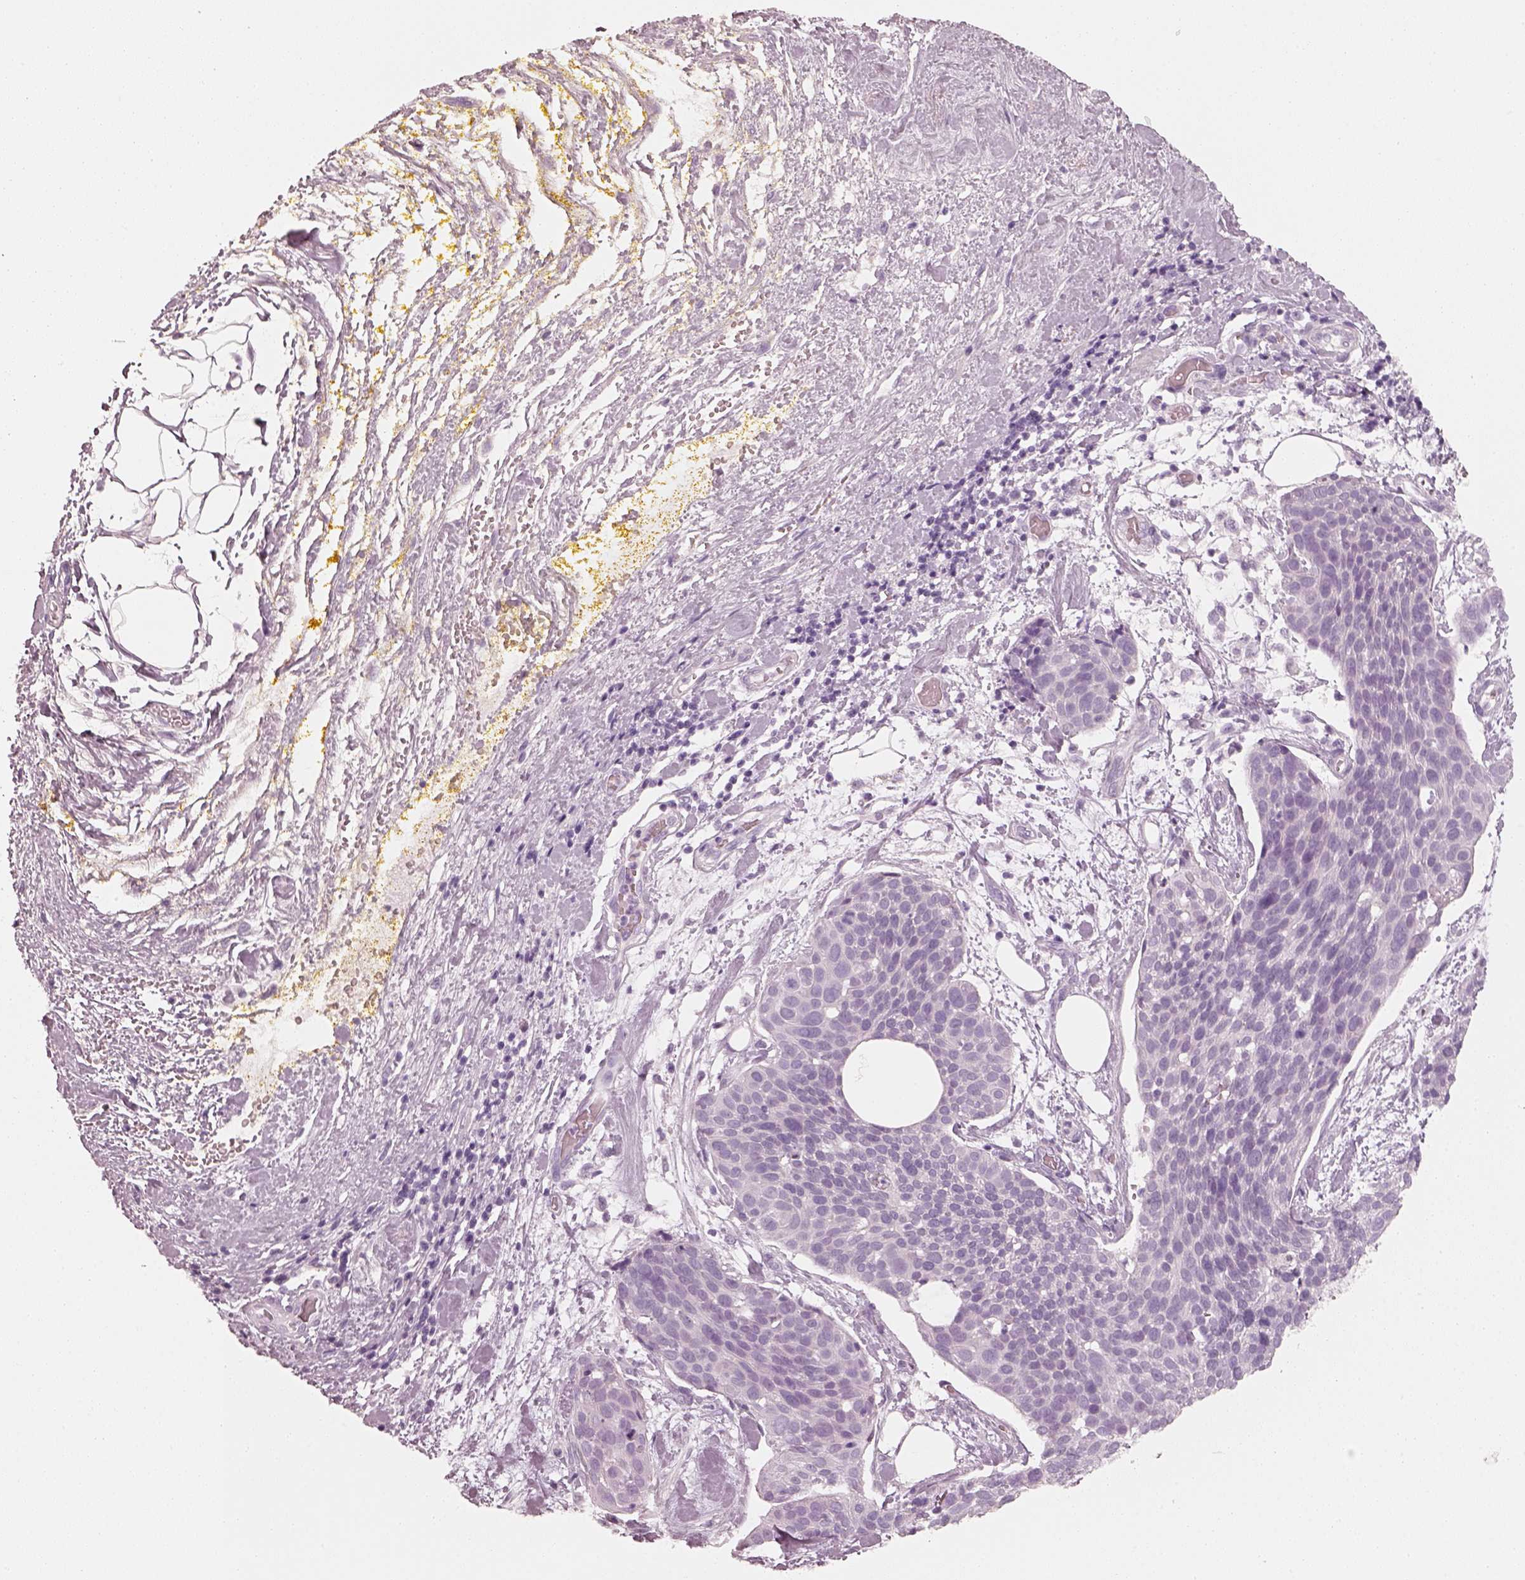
{"staining": {"intensity": "negative", "quantity": "none", "location": "none"}, "tissue": "cervical cancer", "cell_type": "Tumor cells", "image_type": "cancer", "snomed": [{"axis": "morphology", "description": "Squamous cell carcinoma, NOS"}, {"axis": "topography", "description": "Cervix"}], "caption": "Tumor cells show no significant protein positivity in cervical cancer (squamous cell carcinoma).", "gene": "RS1", "patient": {"sex": "female", "age": 39}}